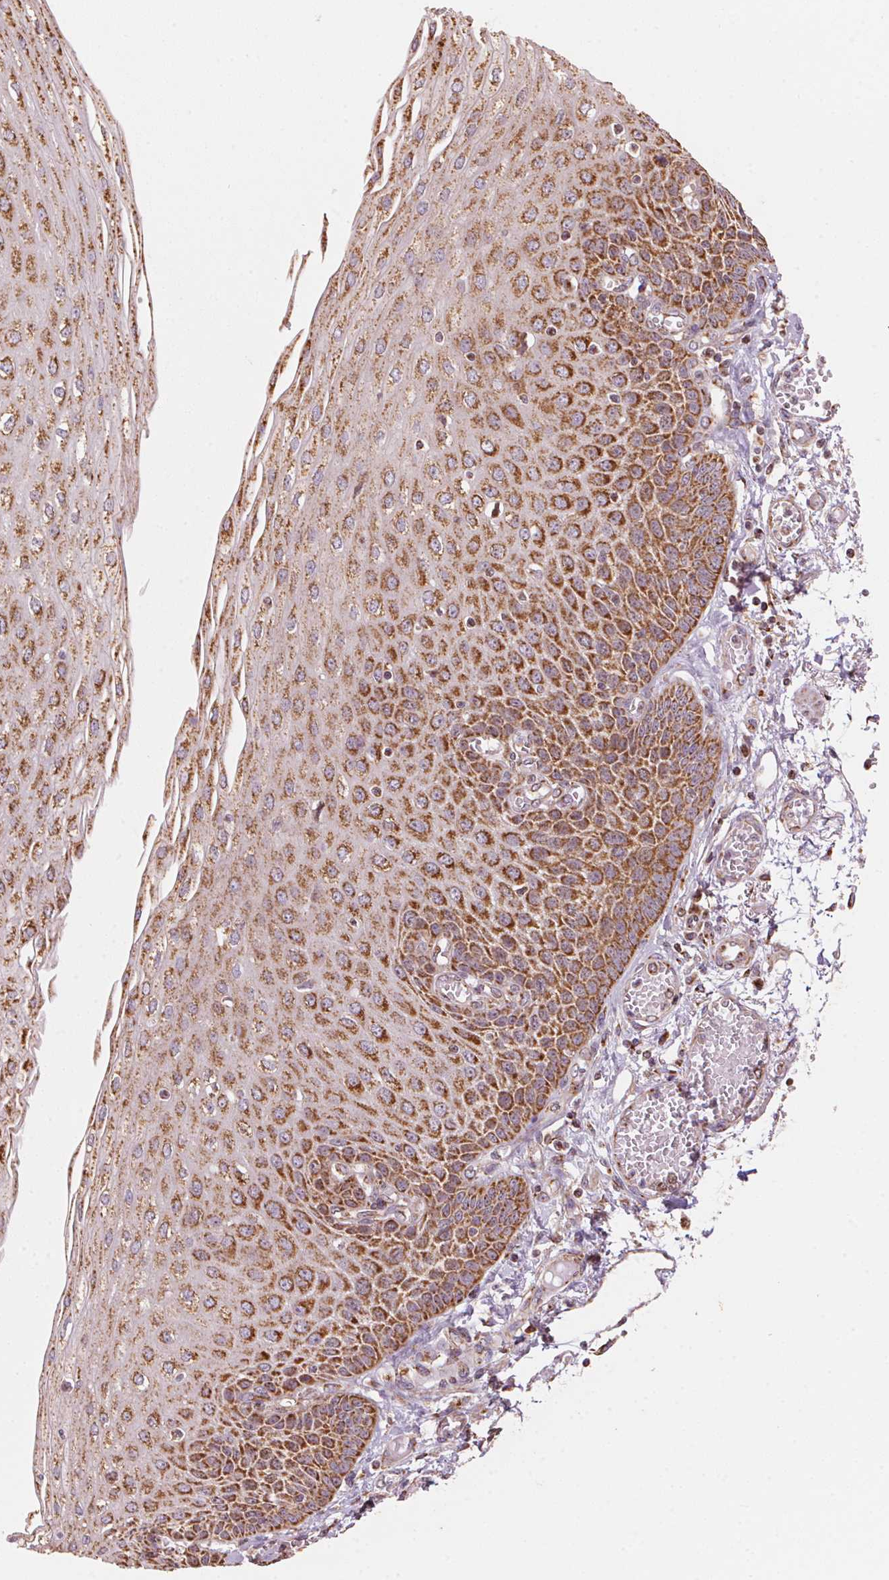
{"staining": {"intensity": "strong", "quantity": ">75%", "location": "cytoplasmic/membranous"}, "tissue": "esophagus", "cell_type": "Squamous epithelial cells", "image_type": "normal", "snomed": [{"axis": "morphology", "description": "Normal tissue, NOS"}, {"axis": "morphology", "description": "Adenocarcinoma, NOS"}, {"axis": "topography", "description": "Esophagus"}], "caption": "Squamous epithelial cells show high levels of strong cytoplasmic/membranous positivity in about >75% of cells in benign esophagus. (Brightfield microscopy of DAB IHC at high magnification).", "gene": "TOMM70", "patient": {"sex": "male", "age": 81}}